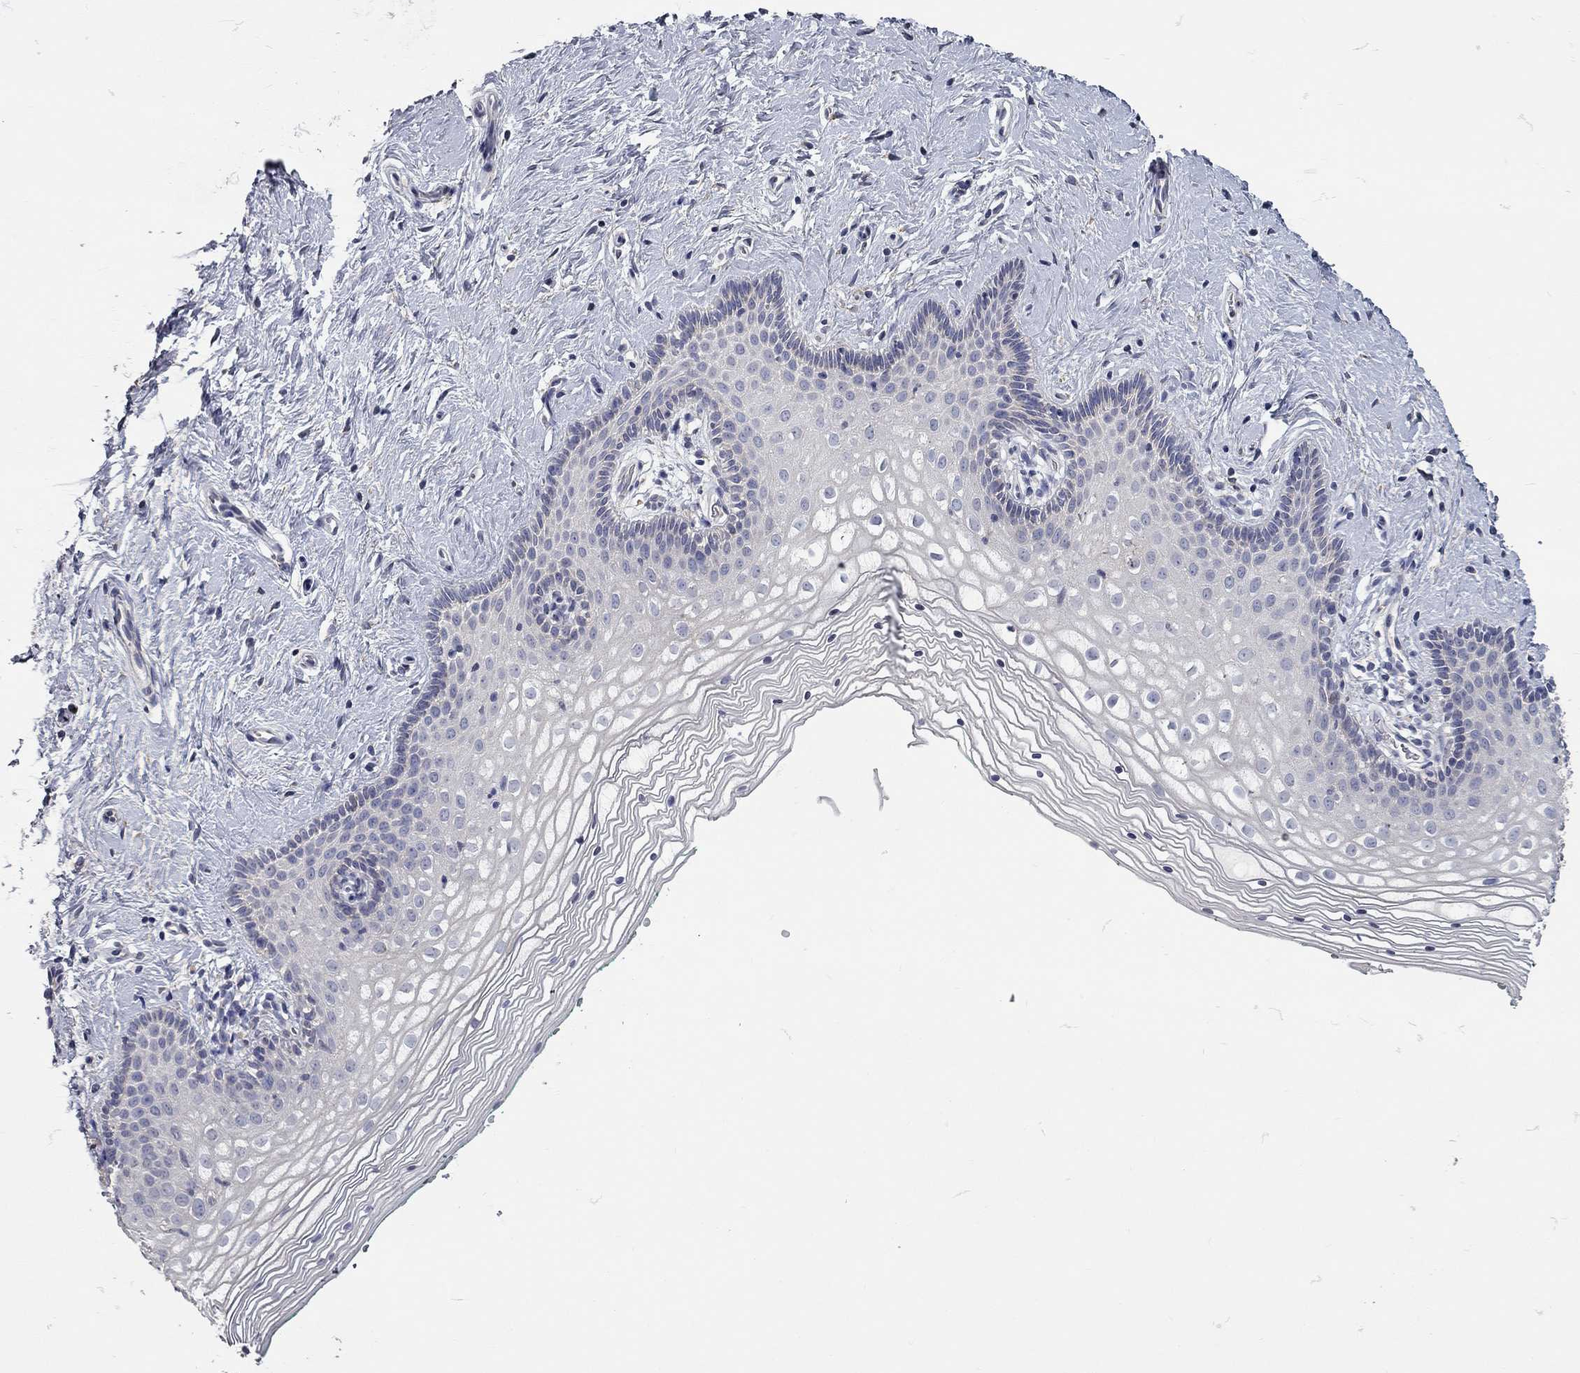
{"staining": {"intensity": "negative", "quantity": "none", "location": "none"}, "tissue": "vagina", "cell_type": "Squamous epithelial cells", "image_type": "normal", "snomed": [{"axis": "morphology", "description": "Normal tissue, NOS"}, {"axis": "topography", "description": "Vagina"}], "caption": "Squamous epithelial cells are negative for protein expression in unremarkable human vagina. The staining is performed using DAB (3,3'-diaminobenzidine) brown chromogen with nuclei counter-stained in using hematoxylin.", "gene": "XAGE2", "patient": {"sex": "female", "age": 36}}